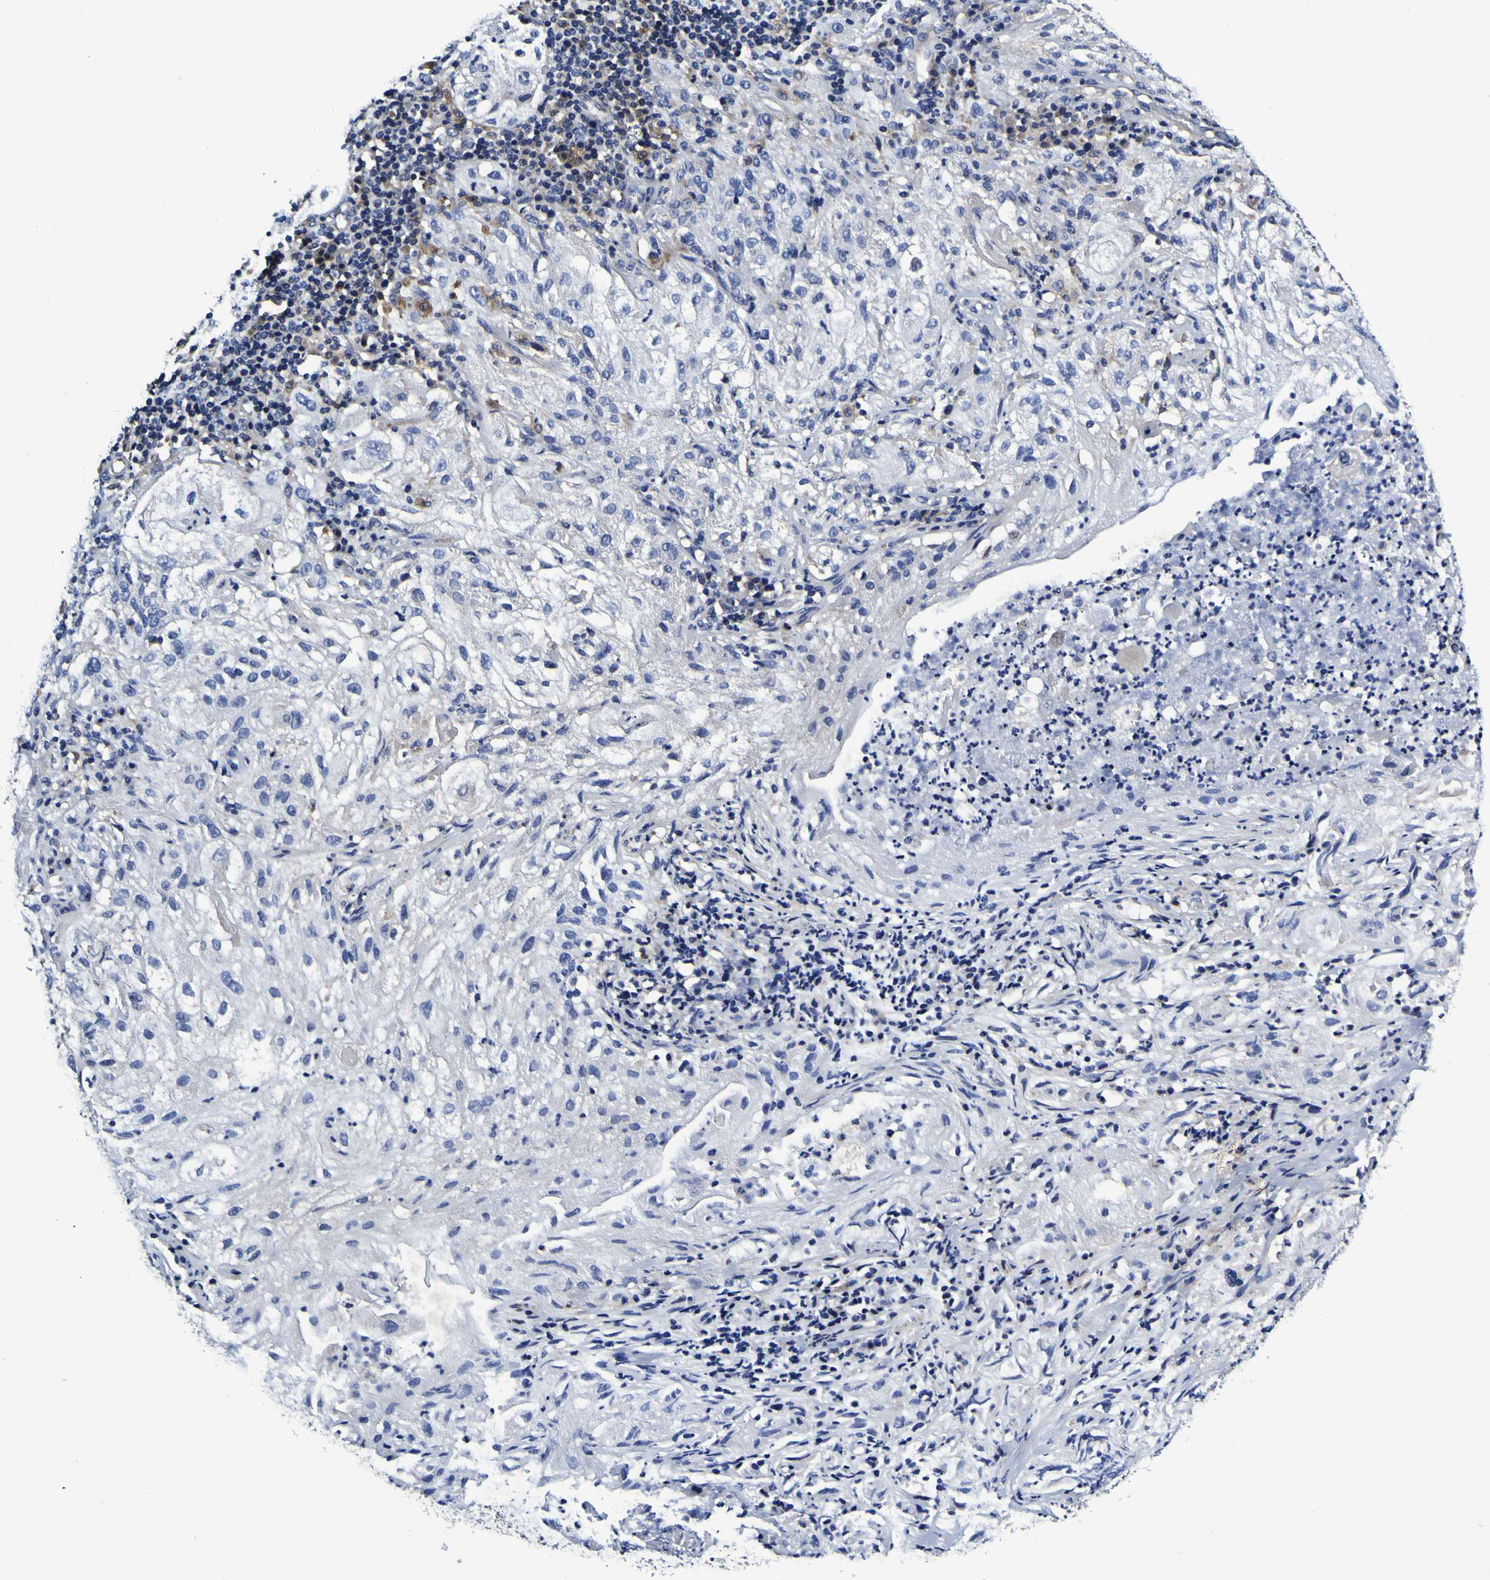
{"staining": {"intensity": "negative", "quantity": "none", "location": "none"}, "tissue": "lung cancer", "cell_type": "Tumor cells", "image_type": "cancer", "snomed": [{"axis": "morphology", "description": "Inflammation, NOS"}, {"axis": "morphology", "description": "Squamous cell carcinoma, NOS"}, {"axis": "topography", "description": "Lymph node"}, {"axis": "topography", "description": "Soft tissue"}, {"axis": "topography", "description": "Lung"}], "caption": "Lung cancer was stained to show a protein in brown. There is no significant positivity in tumor cells. The staining is performed using DAB brown chromogen with nuclei counter-stained in using hematoxylin.", "gene": "GPX1", "patient": {"sex": "male", "age": 66}}